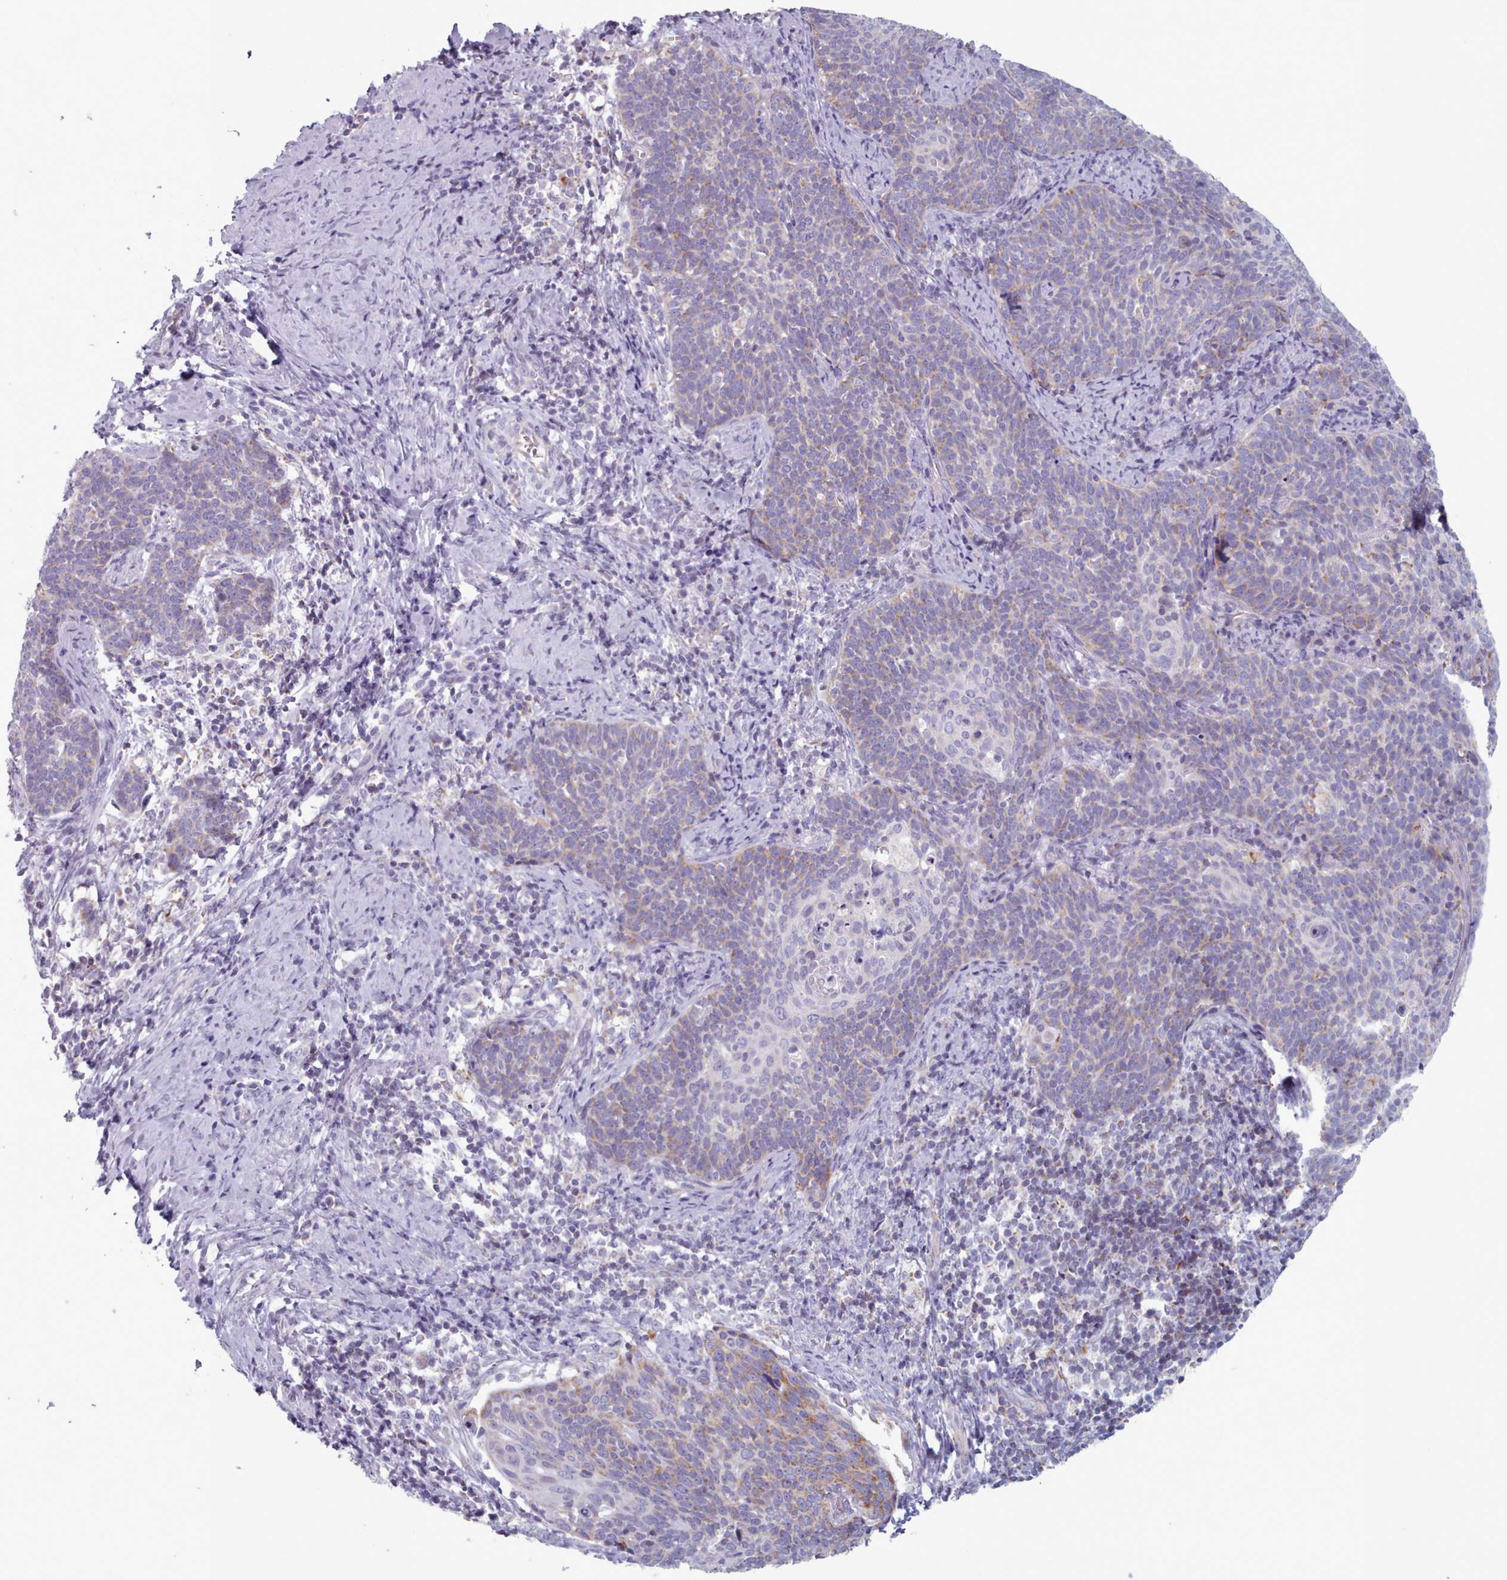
{"staining": {"intensity": "weak", "quantity": "25%-75%", "location": "cytoplasmic/membranous"}, "tissue": "cervical cancer", "cell_type": "Tumor cells", "image_type": "cancer", "snomed": [{"axis": "morphology", "description": "Normal tissue, NOS"}, {"axis": "morphology", "description": "Squamous cell carcinoma, NOS"}, {"axis": "topography", "description": "Cervix"}], "caption": "Immunohistochemical staining of squamous cell carcinoma (cervical) reveals low levels of weak cytoplasmic/membranous expression in about 25%-75% of tumor cells.", "gene": "FAM170B", "patient": {"sex": "female", "age": 39}}